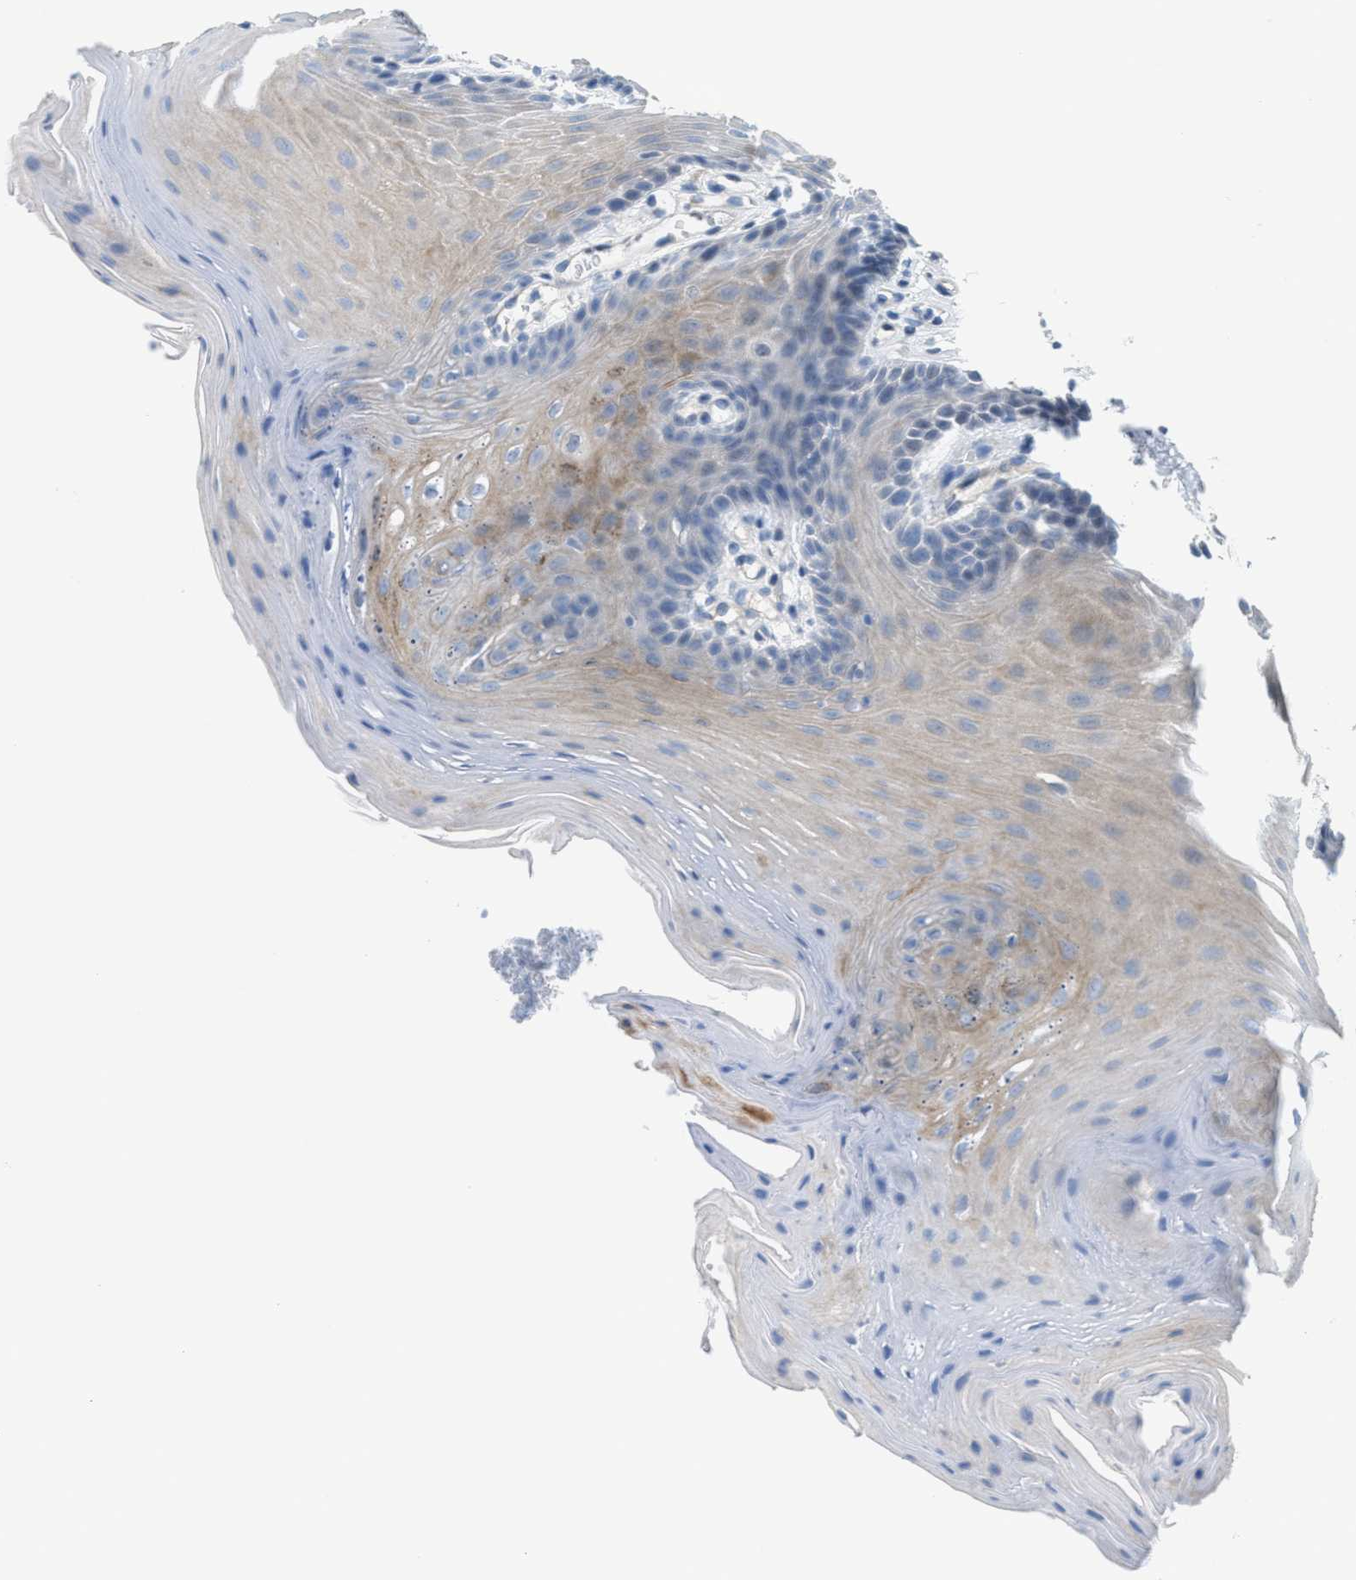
{"staining": {"intensity": "weak", "quantity": "<25%", "location": "cytoplasmic/membranous"}, "tissue": "oral mucosa", "cell_type": "Squamous epithelial cells", "image_type": "normal", "snomed": [{"axis": "morphology", "description": "Normal tissue, NOS"}, {"axis": "morphology", "description": "Squamous cell carcinoma, NOS"}, {"axis": "topography", "description": "Oral tissue"}, {"axis": "topography", "description": "Head-Neck"}], "caption": "Immunohistochemistry (IHC) of normal human oral mucosa exhibits no positivity in squamous epithelial cells.", "gene": "MPP3", "patient": {"sex": "male", "age": 71}}